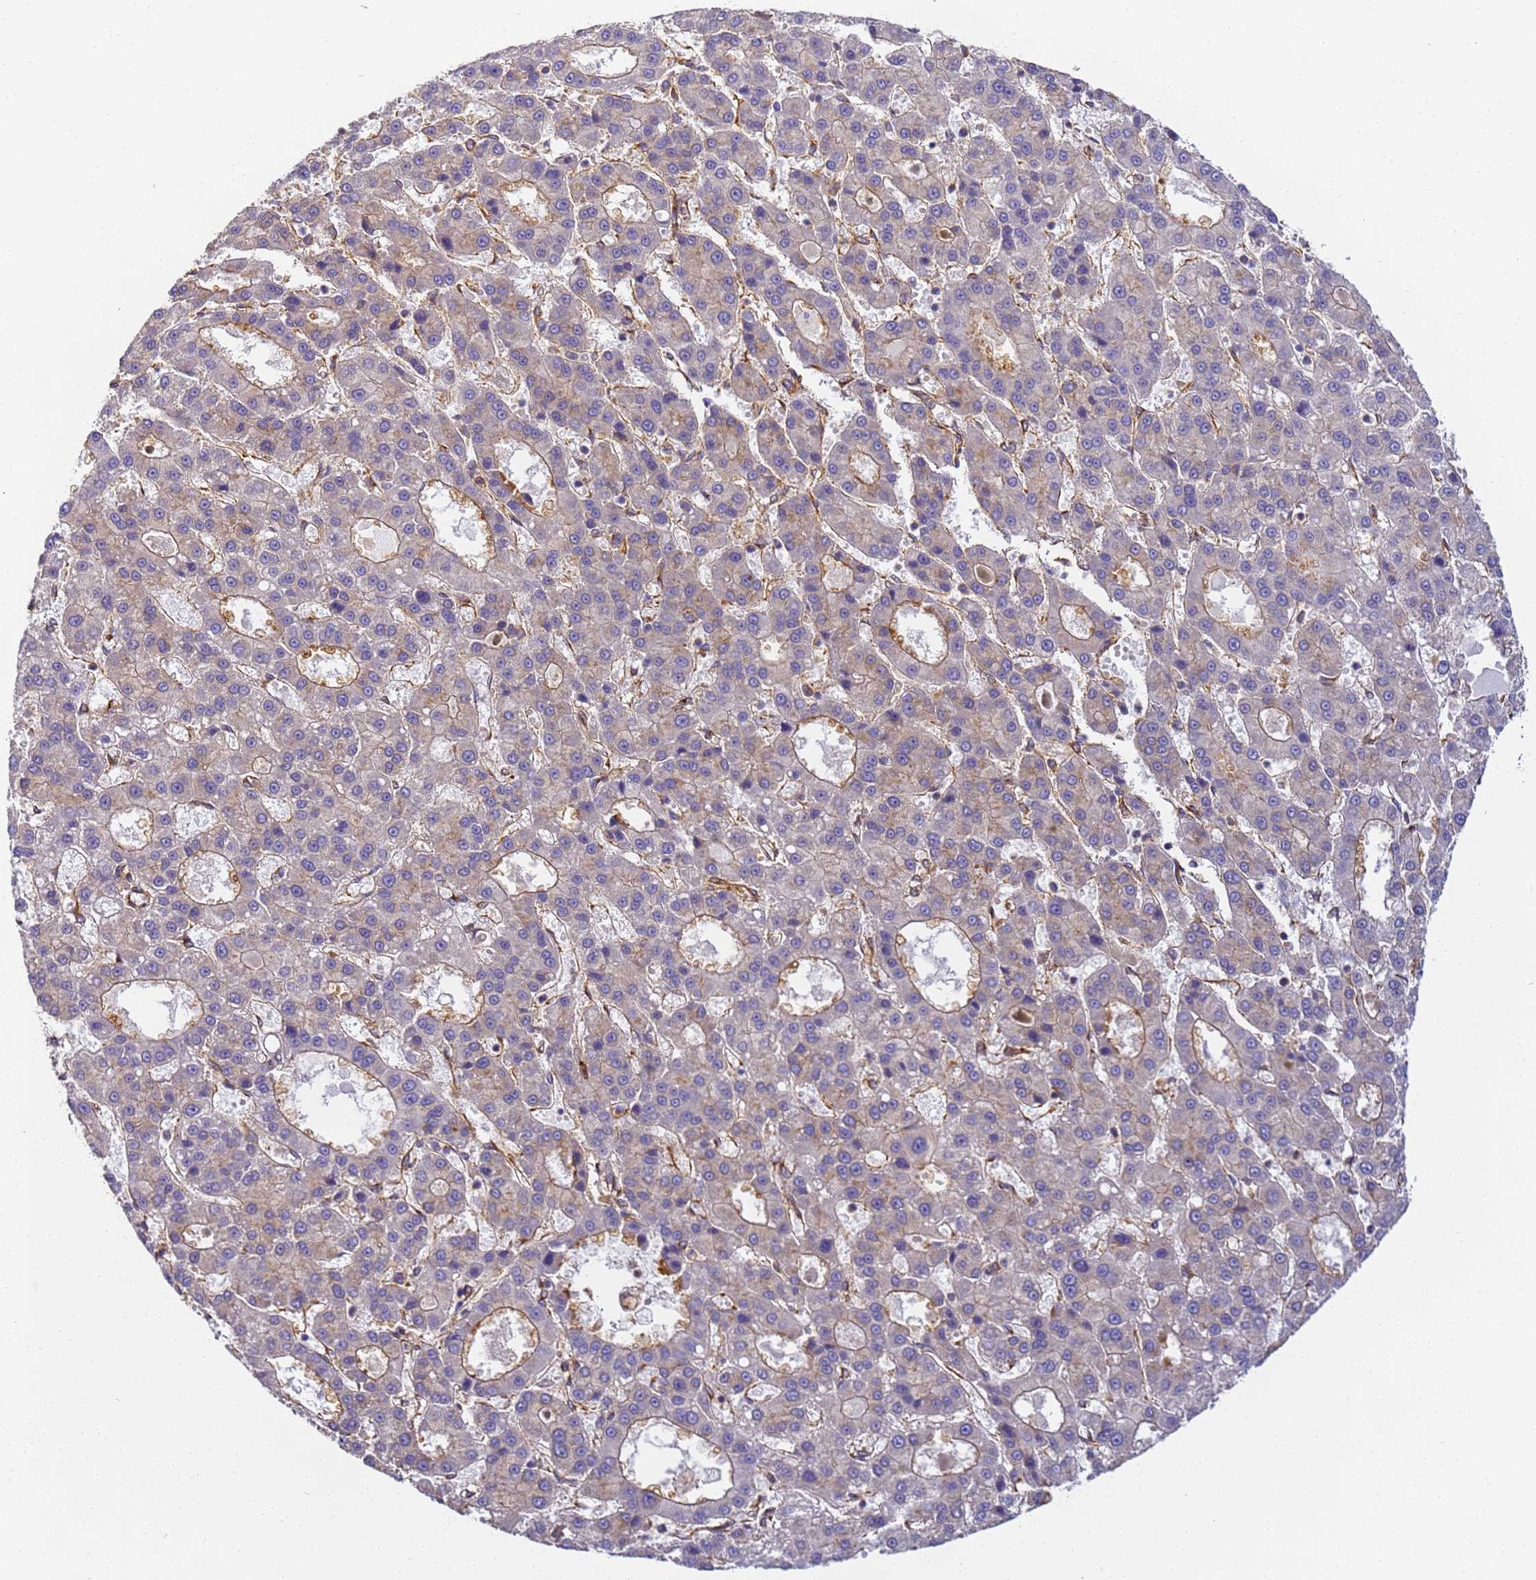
{"staining": {"intensity": "moderate", "quantity": "25%-75%", "location": "cytoplasmic/membranous"}, "tissue": "liver cancer", "cell_type": "Tumor cells", "image_type": "cancer", "snomed": [{"axis": "morphology", "description": "Carcinoma, Hepatocellular, NOS"}, {"axis": "topography", "description": "Liver"}], "caption": "Tumor cells demonstrate medium levels of moderate cytoplasmic/membranous expression in approximately 25%-75% of cells in liver hepatocellular carcinoma.", "gene": "DYNC1I2", "patient": {"sex": "male", "age": 70}}